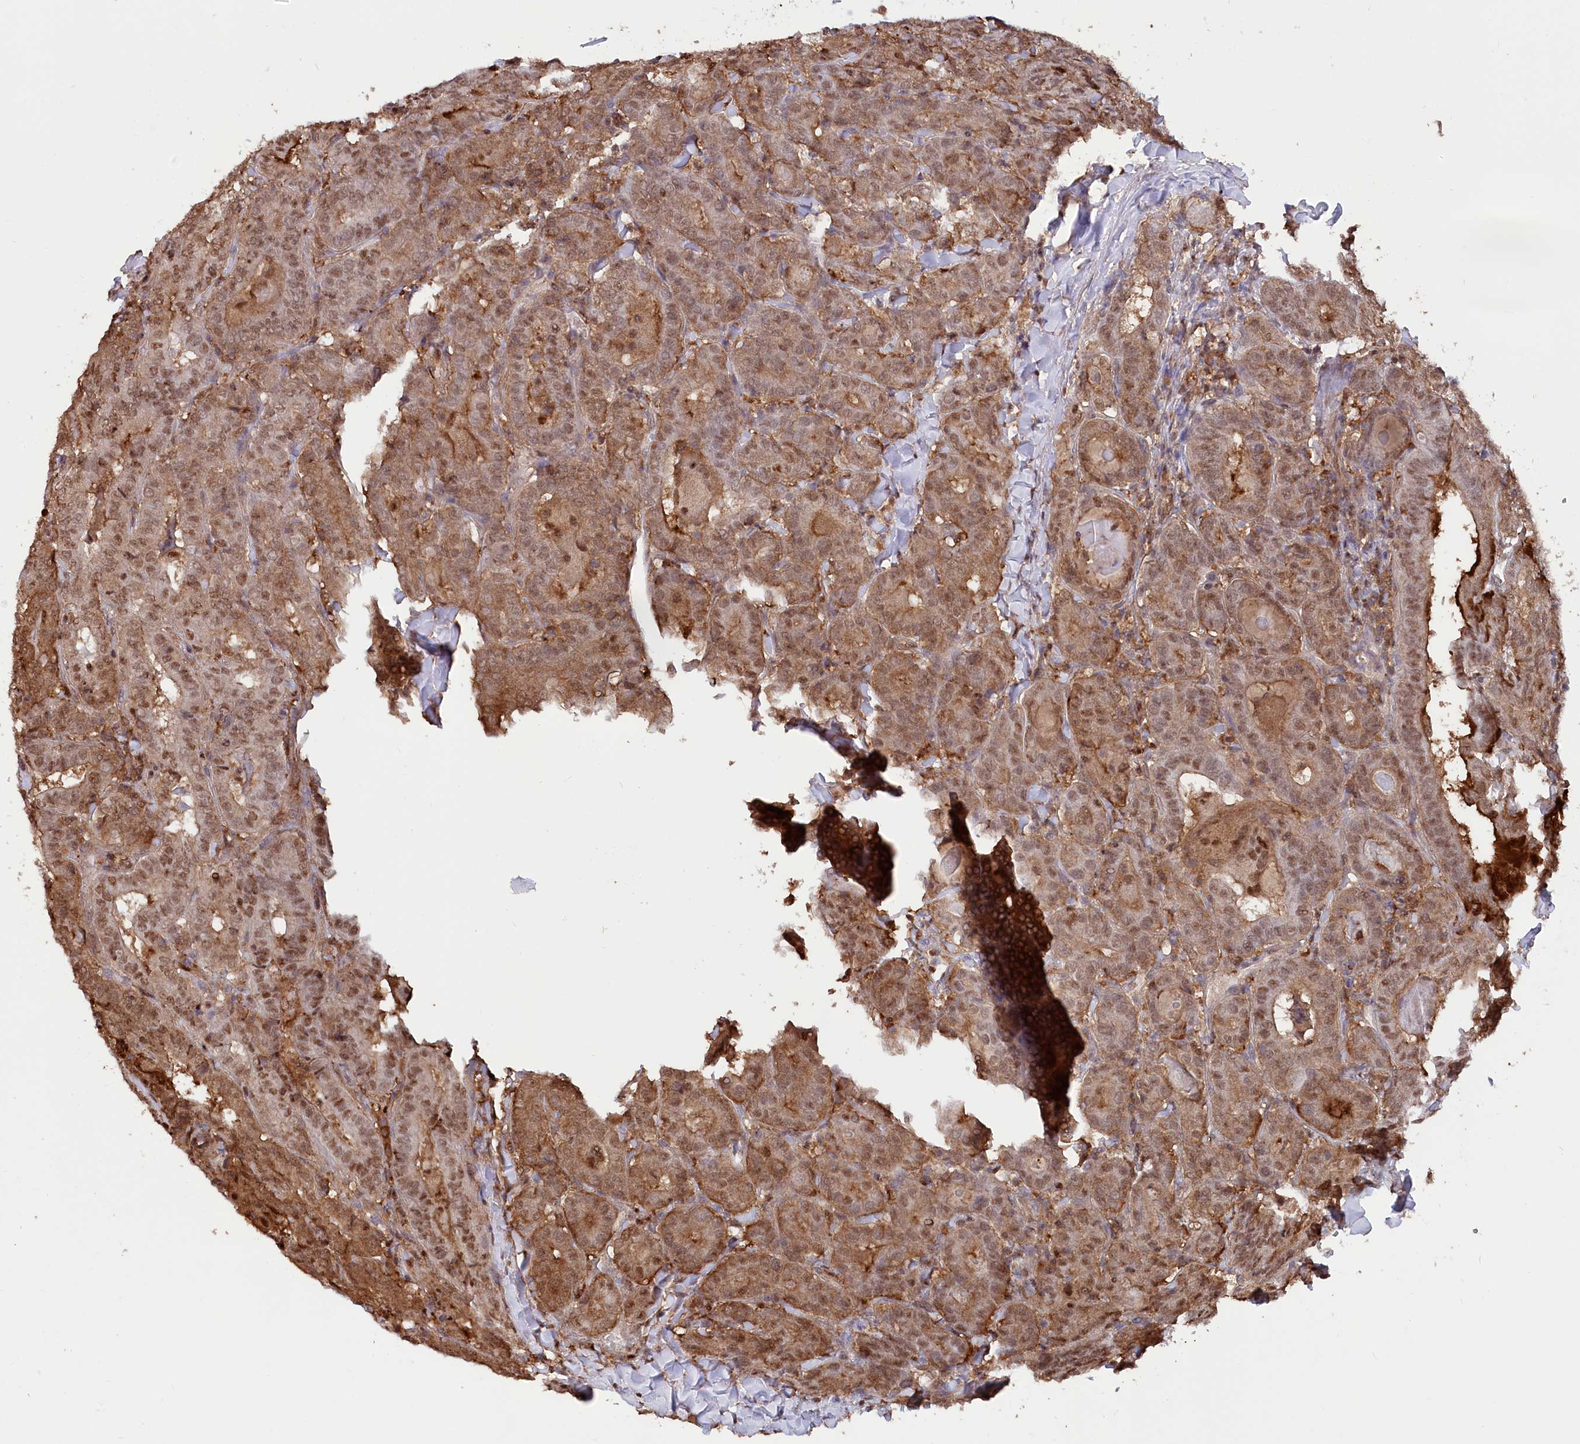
{"staining": {"intensity": "moderate", "quantity": ">75%", "location": "cytoplasmic/membranous,nuclear"}, "tissue": "thyroid cancer", "cell_type": "Tumor cells", "image_type": "cancer", "snomed": [{"axis": "morphology", "description": "Papillary adenocarcinoma, NOS"}, {"axis": "topography", "description": "Thyroid gland"}], "caption": "Immunohistochemical staining of thyroid papillary adenocarcinoma exhibits moderate cytoplasmic/membranous and nuclear protein staining in approximately >75% of tumor cells.", "gene": "PSMA1", "patient": {"sex": "female", "age": 72}}